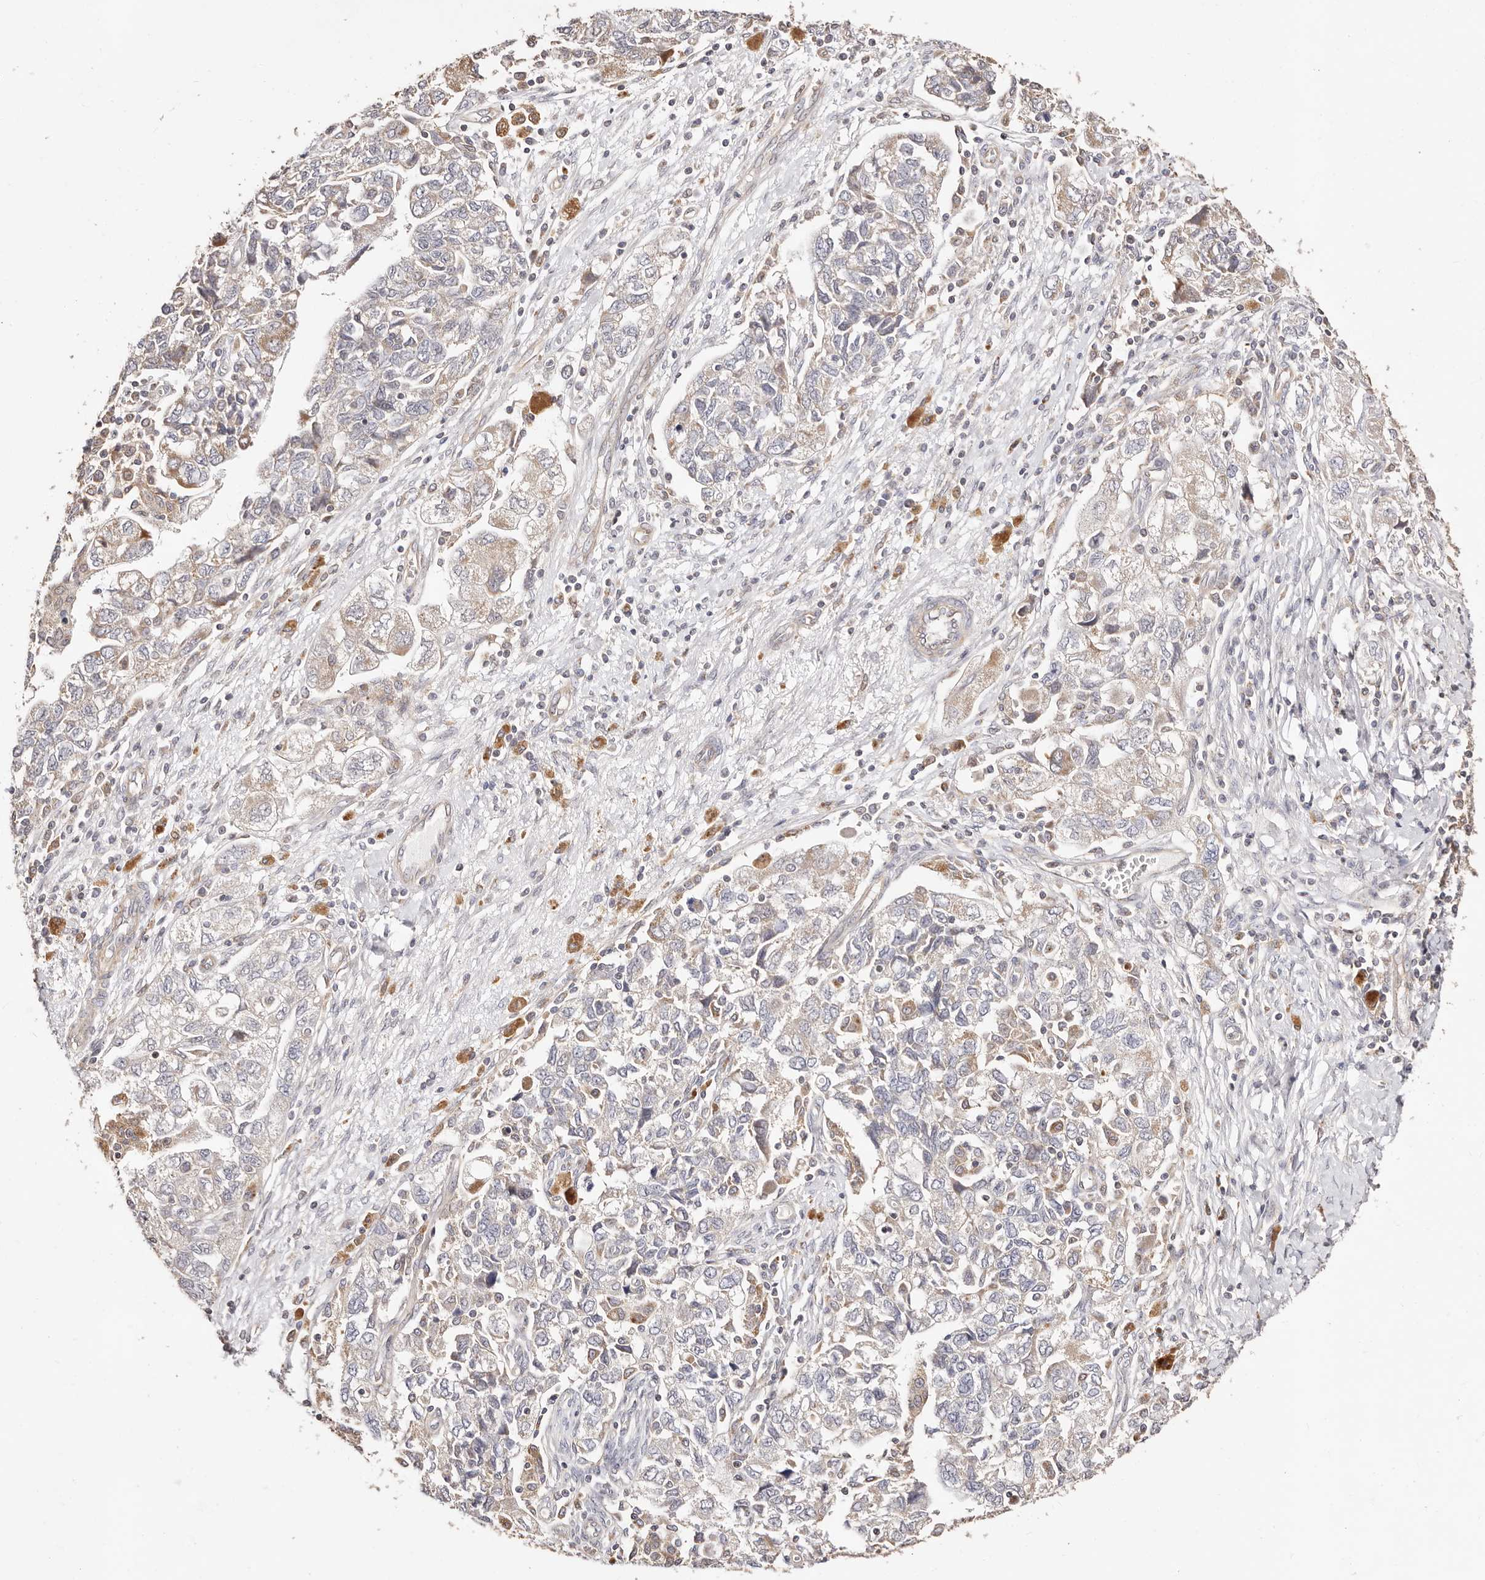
{"staining": {"intensity": "weak", "quantity": "<25%", "location": "cytoplasmic/membranous"}, "tissue": "ovarian cancer", "cell_type": "Tumor cells", "image_type": "cancer", "snomed": [{"axis": "morphology", "description": "Carcinoma, NOS"}, {"axis": "morphology", "description": "Cystadenocarcinoma, serous, NOS"}, {"axis": "topography", "description": "Ovary"}], "caption": "This image is of ovarian cancer (carcinoma) stained with immunohistochemistry to label a protein in brown with the nuclei are counter-stained blue. There is no expression in tumor cells.", "gene": "MAPK1", "patient": {"sex": "female", "age": 69}}